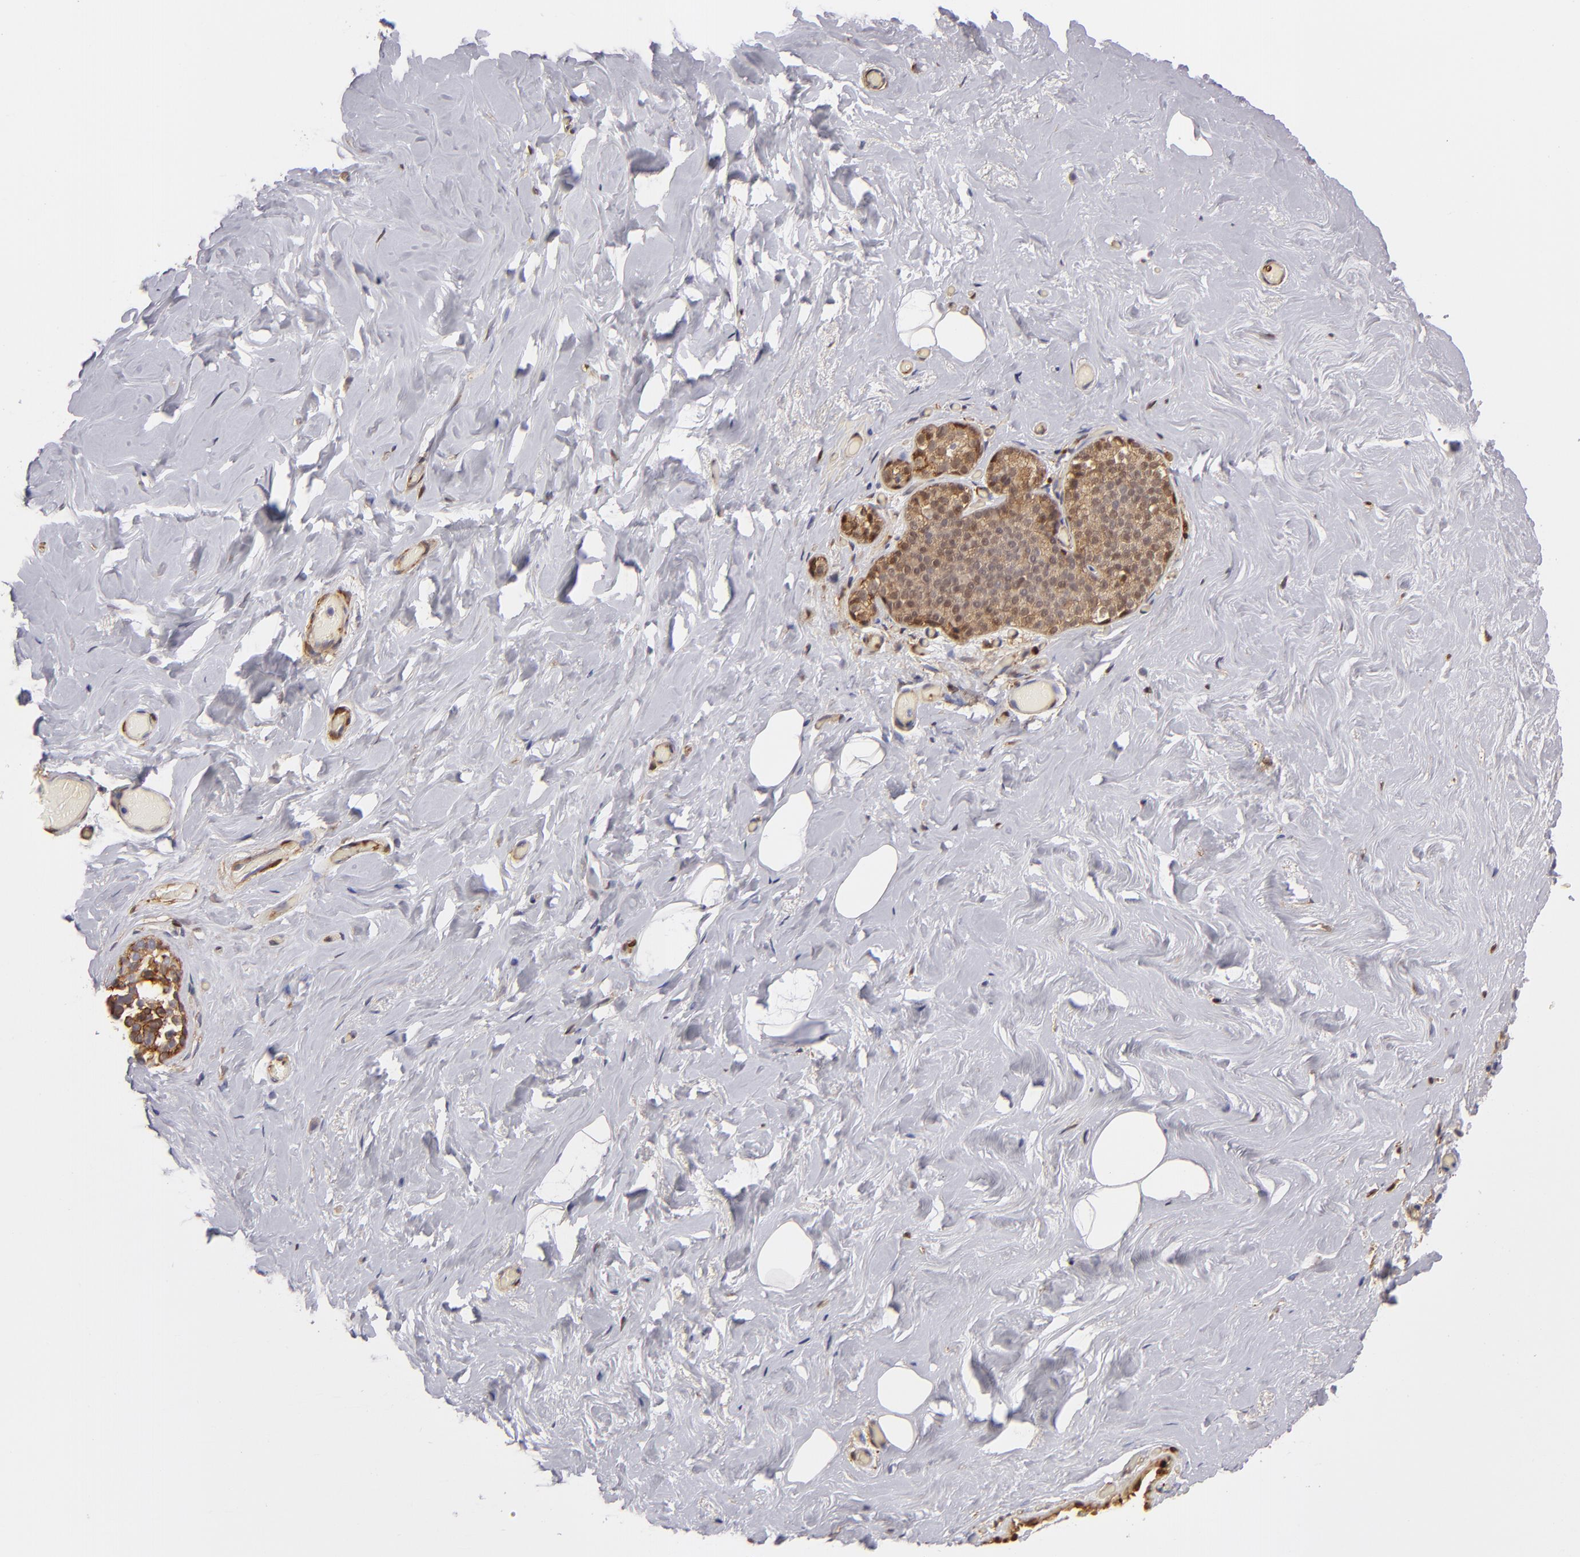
{"staining": {"intensity": "negative", "quantity": "none", "location": "none"}, "tissue": "breast", "cell_type": "Adipocytes", "image_type": "normal", "snomed": [{"axis": "morphology", "description": "Normal tissue, NOS"}, {"axis": "topography", "description": "Breast"}], "caption": "IHC micrograph of unremarkable breast stained for a protein (brown), which displays no positivity in adipocytes. Nuclei are stained in blue.", "gene": "VCL", "patient": {"sex": "female", "age": 75}}